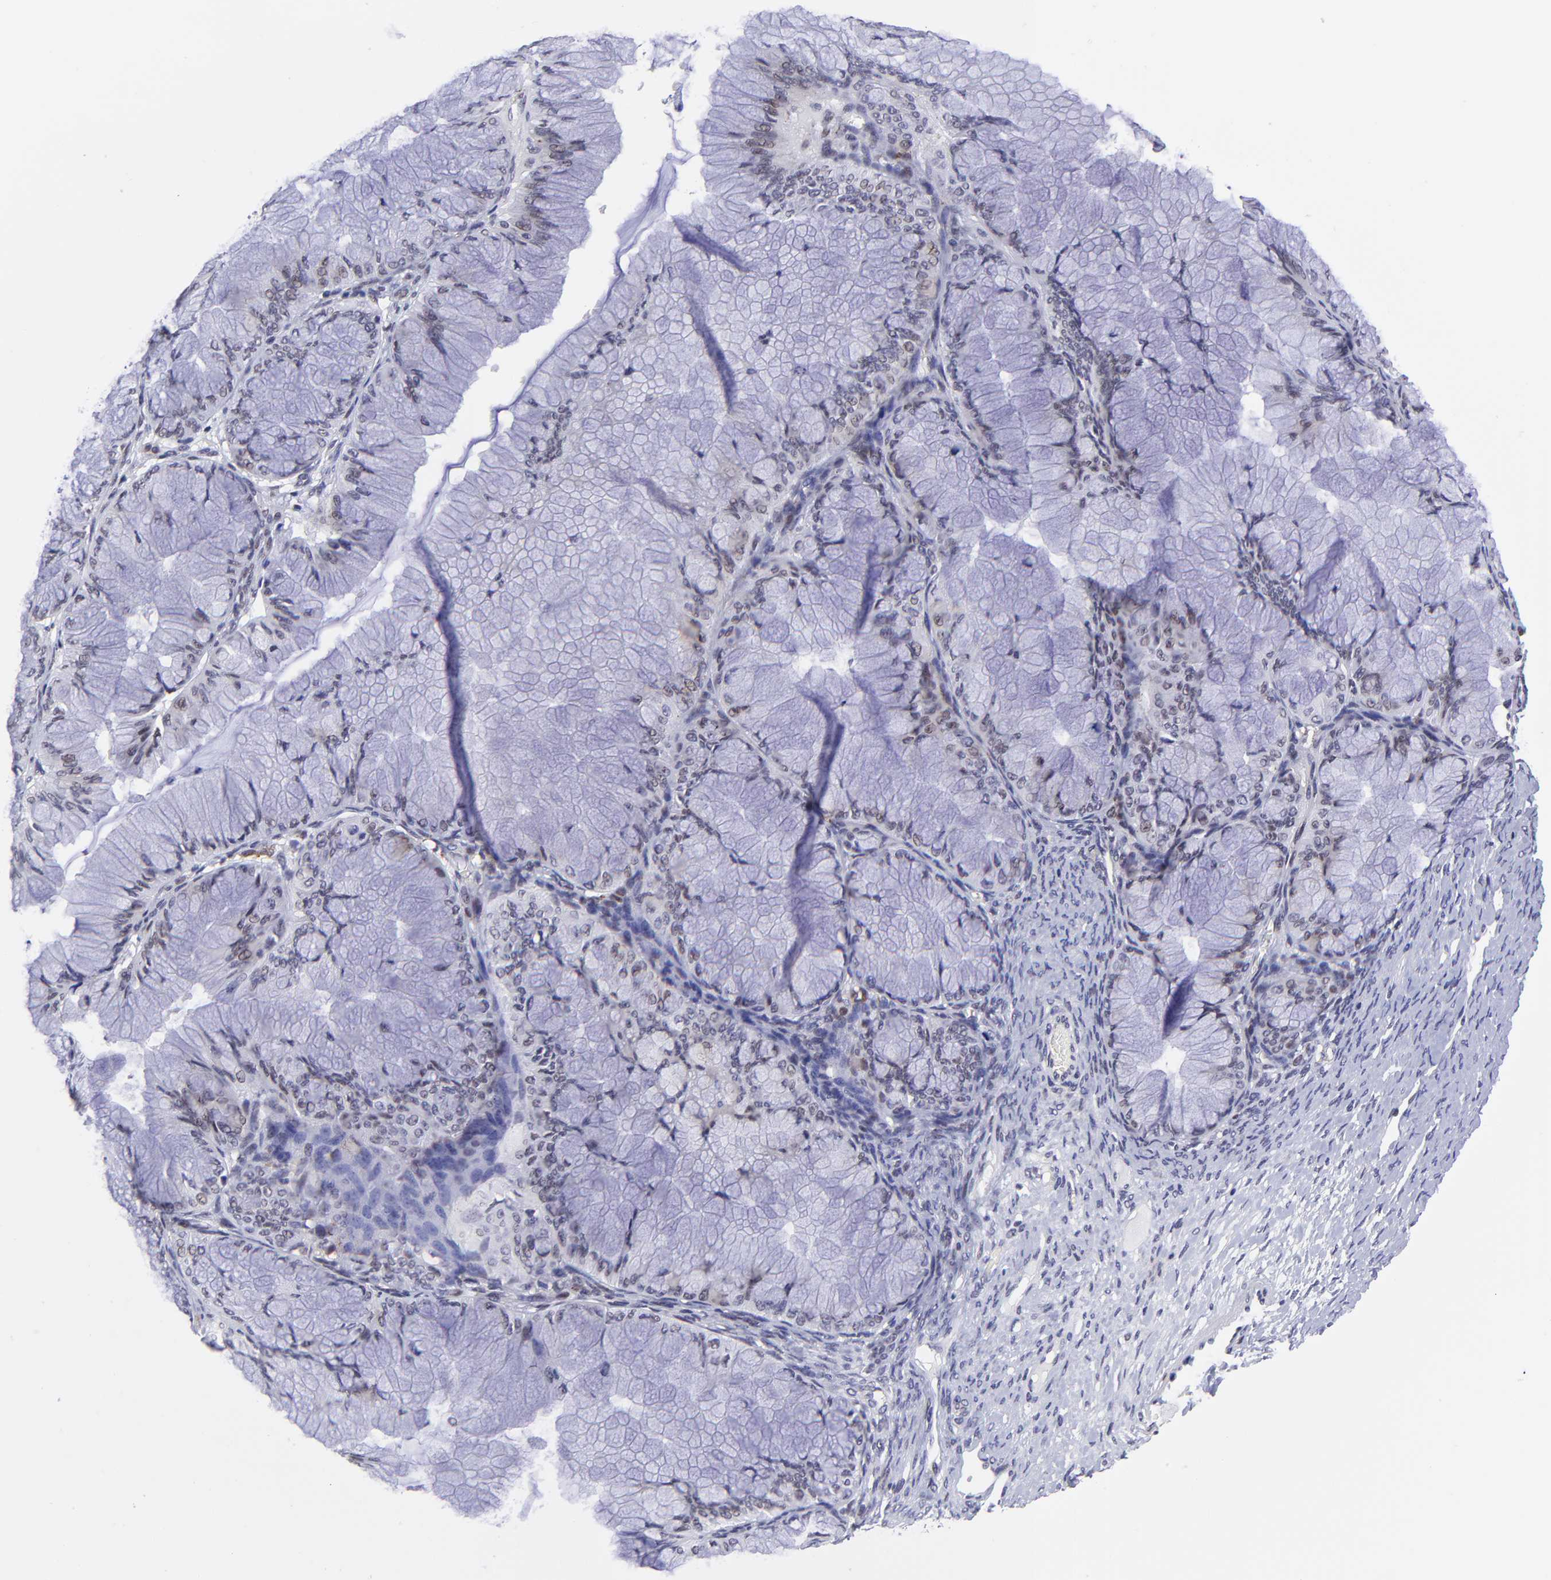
{"staining": {"intensity": "weak", "quantity": "25%-75%", "location": "nuclear"}, "tissue": "ovarian cancer", "cell_type": "Tumor cells", "image_type": "cancer", "snomed": [{"axis": "morphology", "description": "Cystadenocarcinoma, mucinous, NOS"}, {"axis": "topography", "description": "Ovary"}], "caption": "Tumor cells demonstrate weak nuclear positivity in approximately 25%-75% of cells in ovarian cancer.", "gene": "SOX6", "patient": {"sex": "female", "age": 63}}